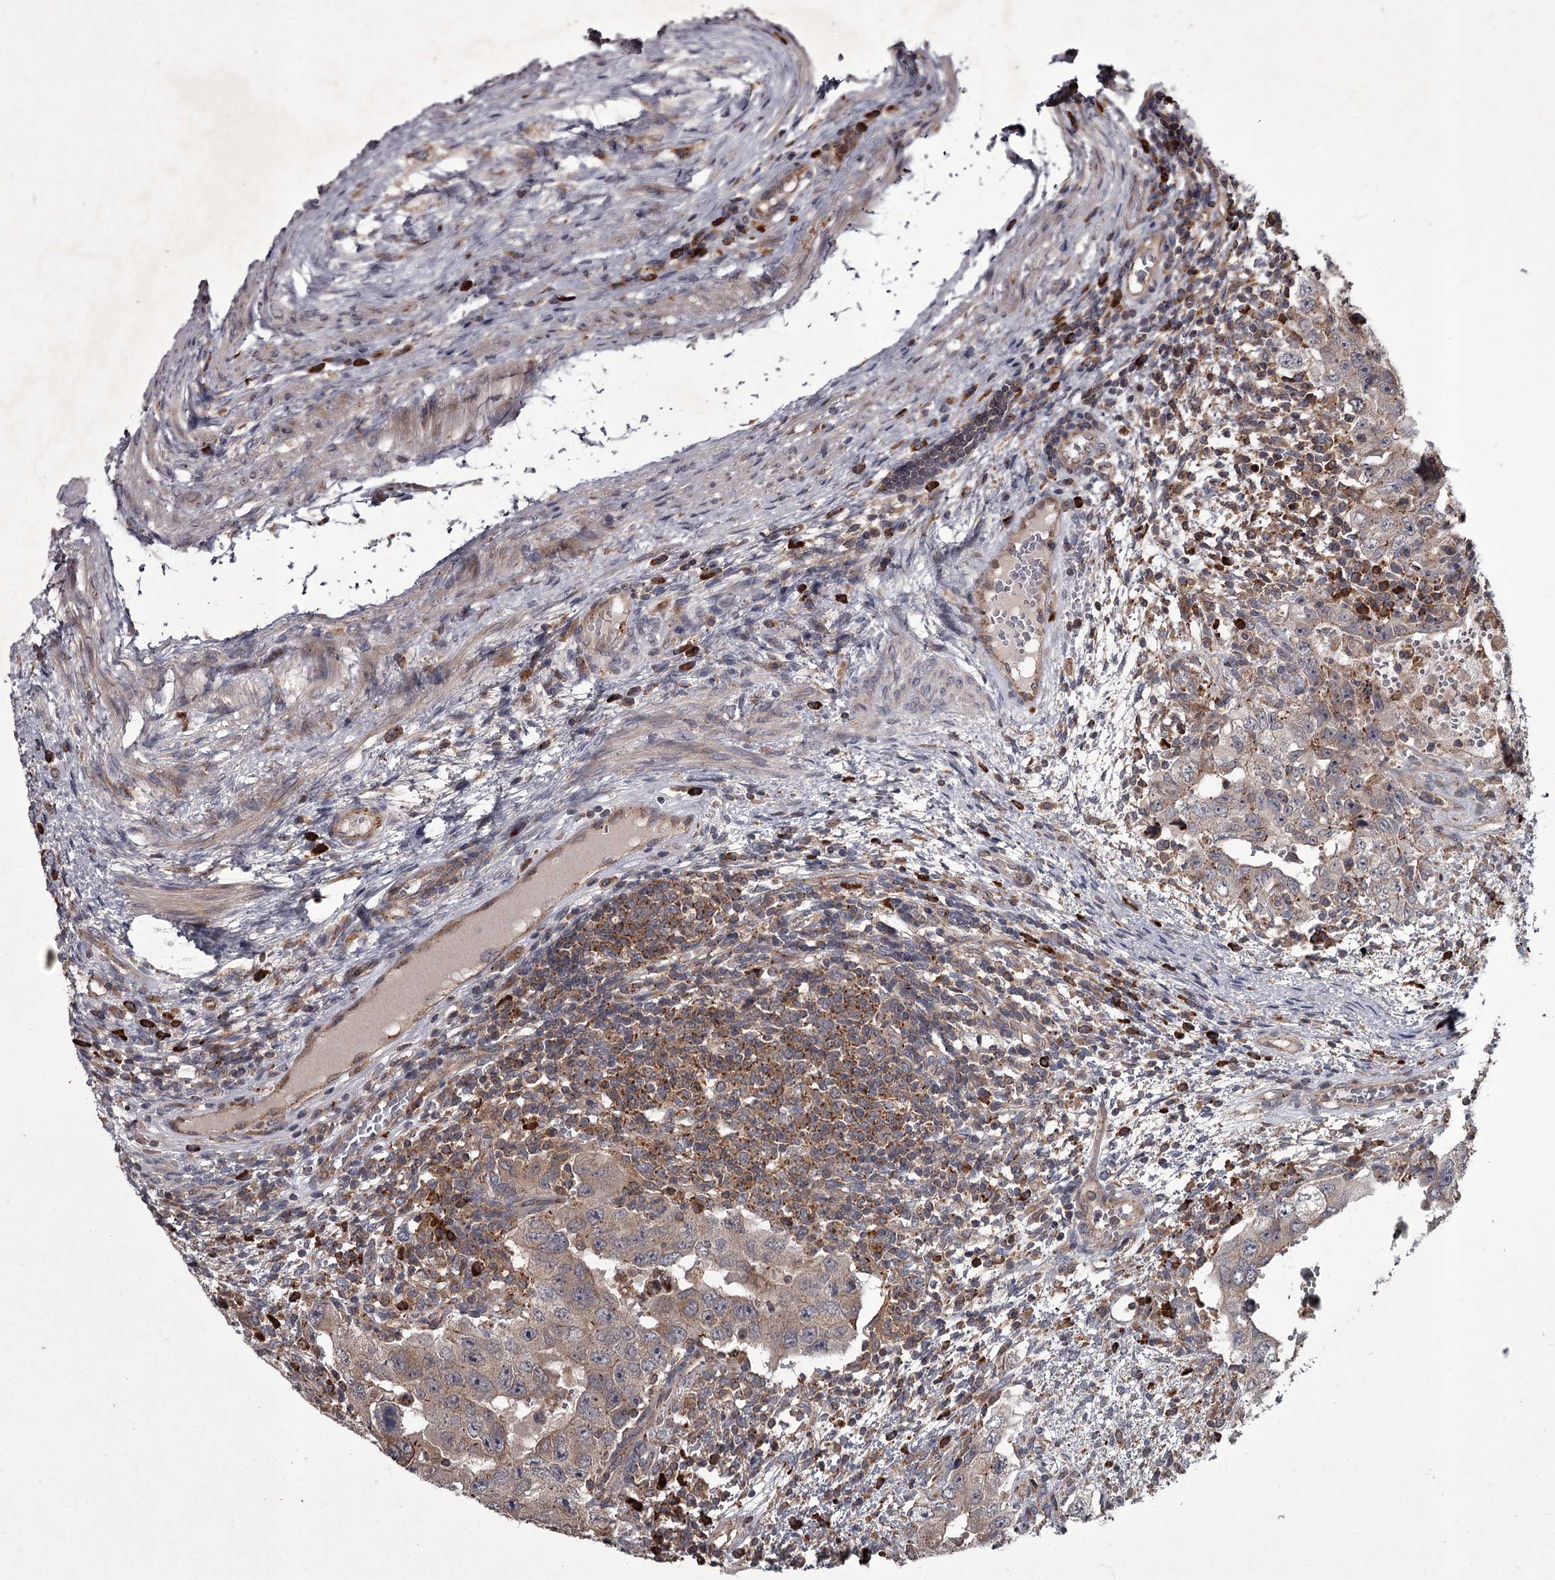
{"staining": {"intensity": "weak", "quantity": ">75%", "location": "cytoplasmic/membranous"}, "tissue": "testis cancer", "cell_type": "Tumor cells", "image_type": "cancer", "snomed": [{"axis": "morphology", "description": "Carcinoma, Embryonal, NOS"}, {"axis": "topography", "description": "Testis"}], "caption": "Tumor cells exhibit weak cytoplasmic/membranous positivity in about >75% of cells in testis cancer (embryonal carcinoma). (brown staining indicates protein expression, while blue staining denotes nuclei).", "gene": "UNC93B1", "patient": {"sex": "male", "age": 26}}